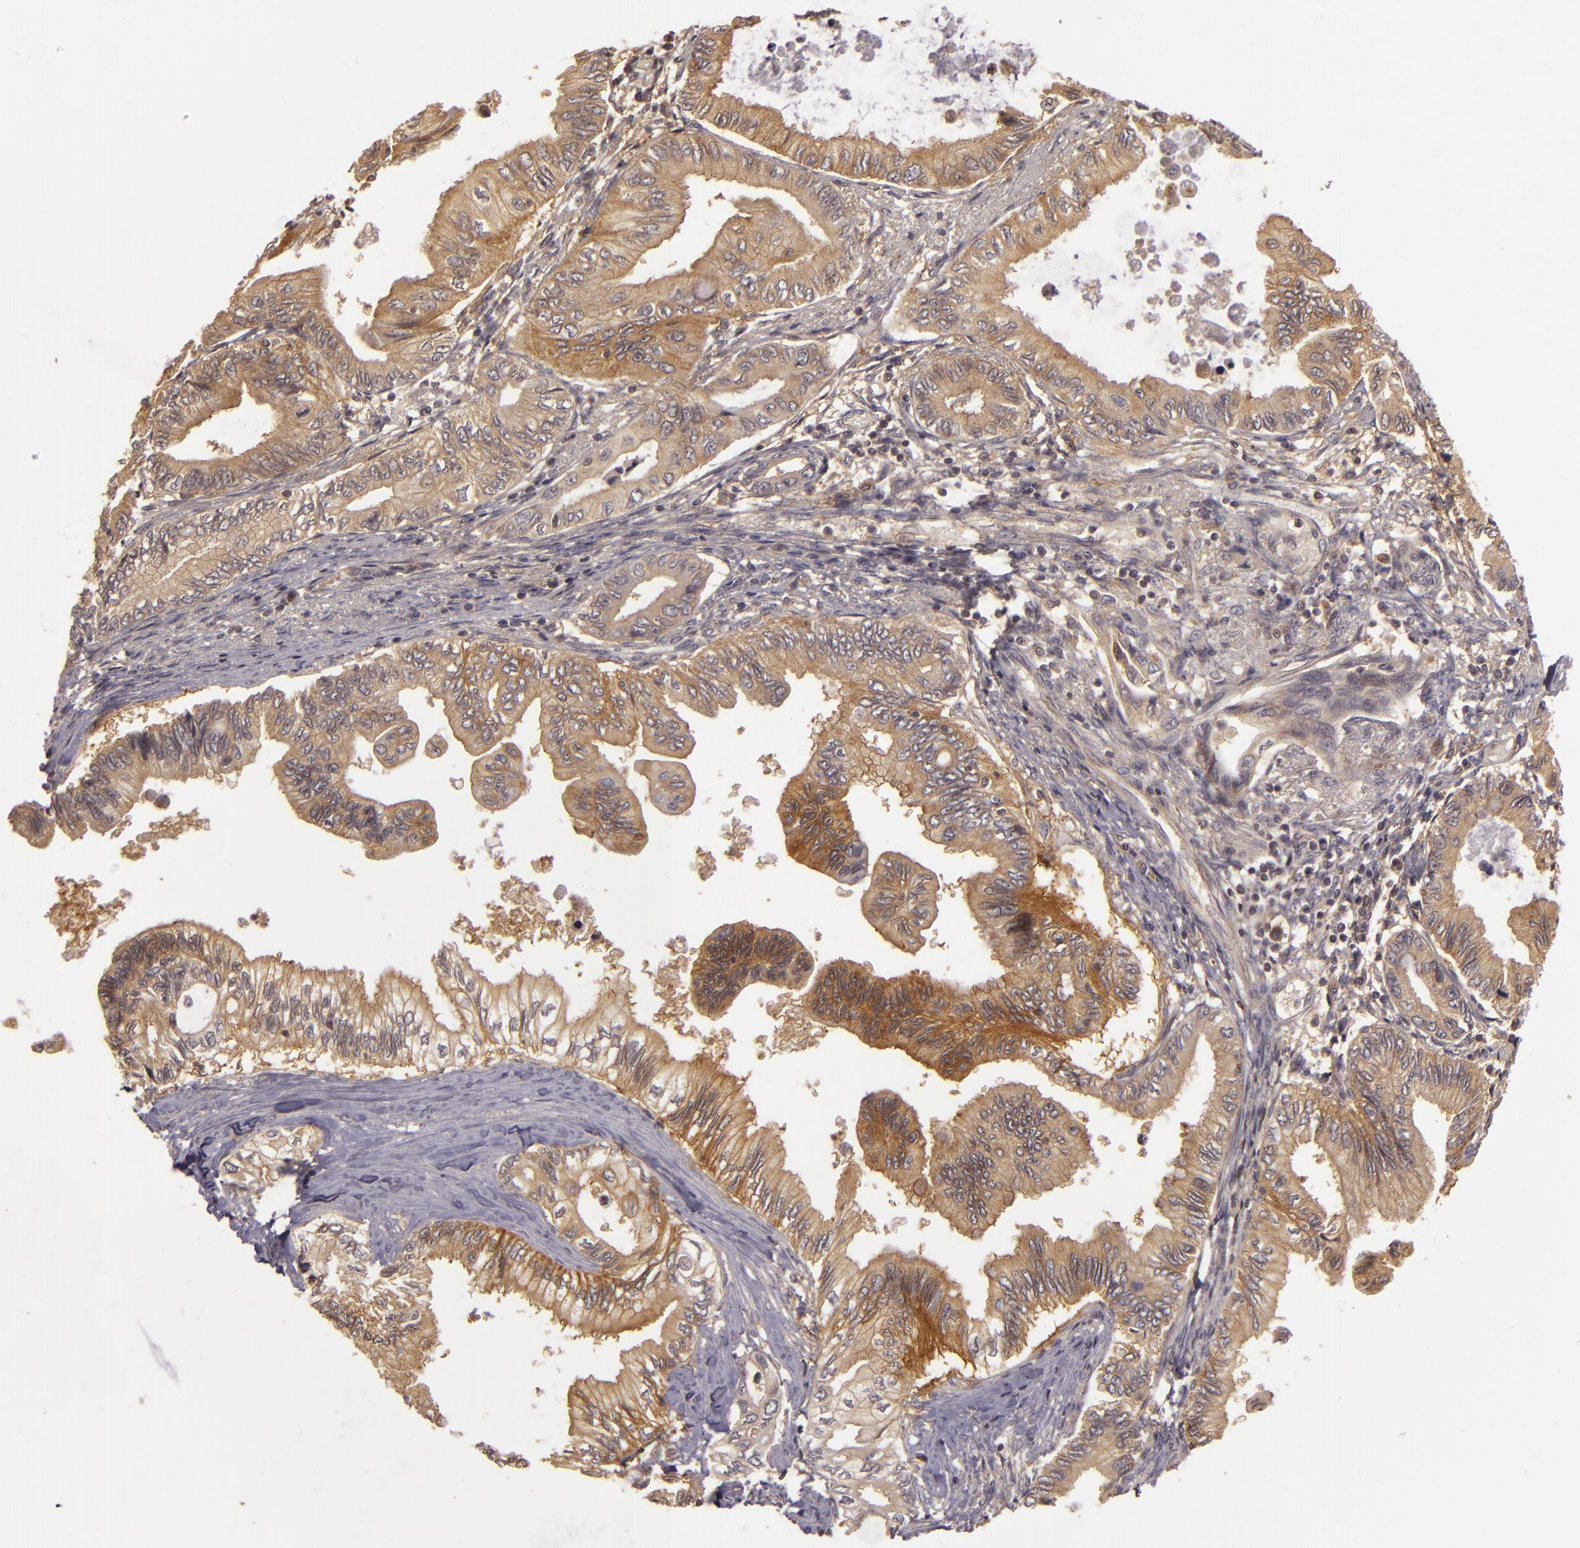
{"staining": {"intensity": "weak", "quantity": ">75%", "location": "cytoplasmic/membranous"}, "tissue": "pancreatic cancer", "cell_type": "Tumor cells", "image_type": "cancer", "snomed": [{"axis": "morphology", "description": "Adenocarcinoma, NOS"}, {"axis": "topography", "description": "Pancreas"}], "caption": "Pancreatic cancer stained with IHC demonstrates weak cytoplasmic/membranous staining in about >75% of tumor cells.", "gene": "HRAS", "patient": {"sex": "female", "age": 66}}